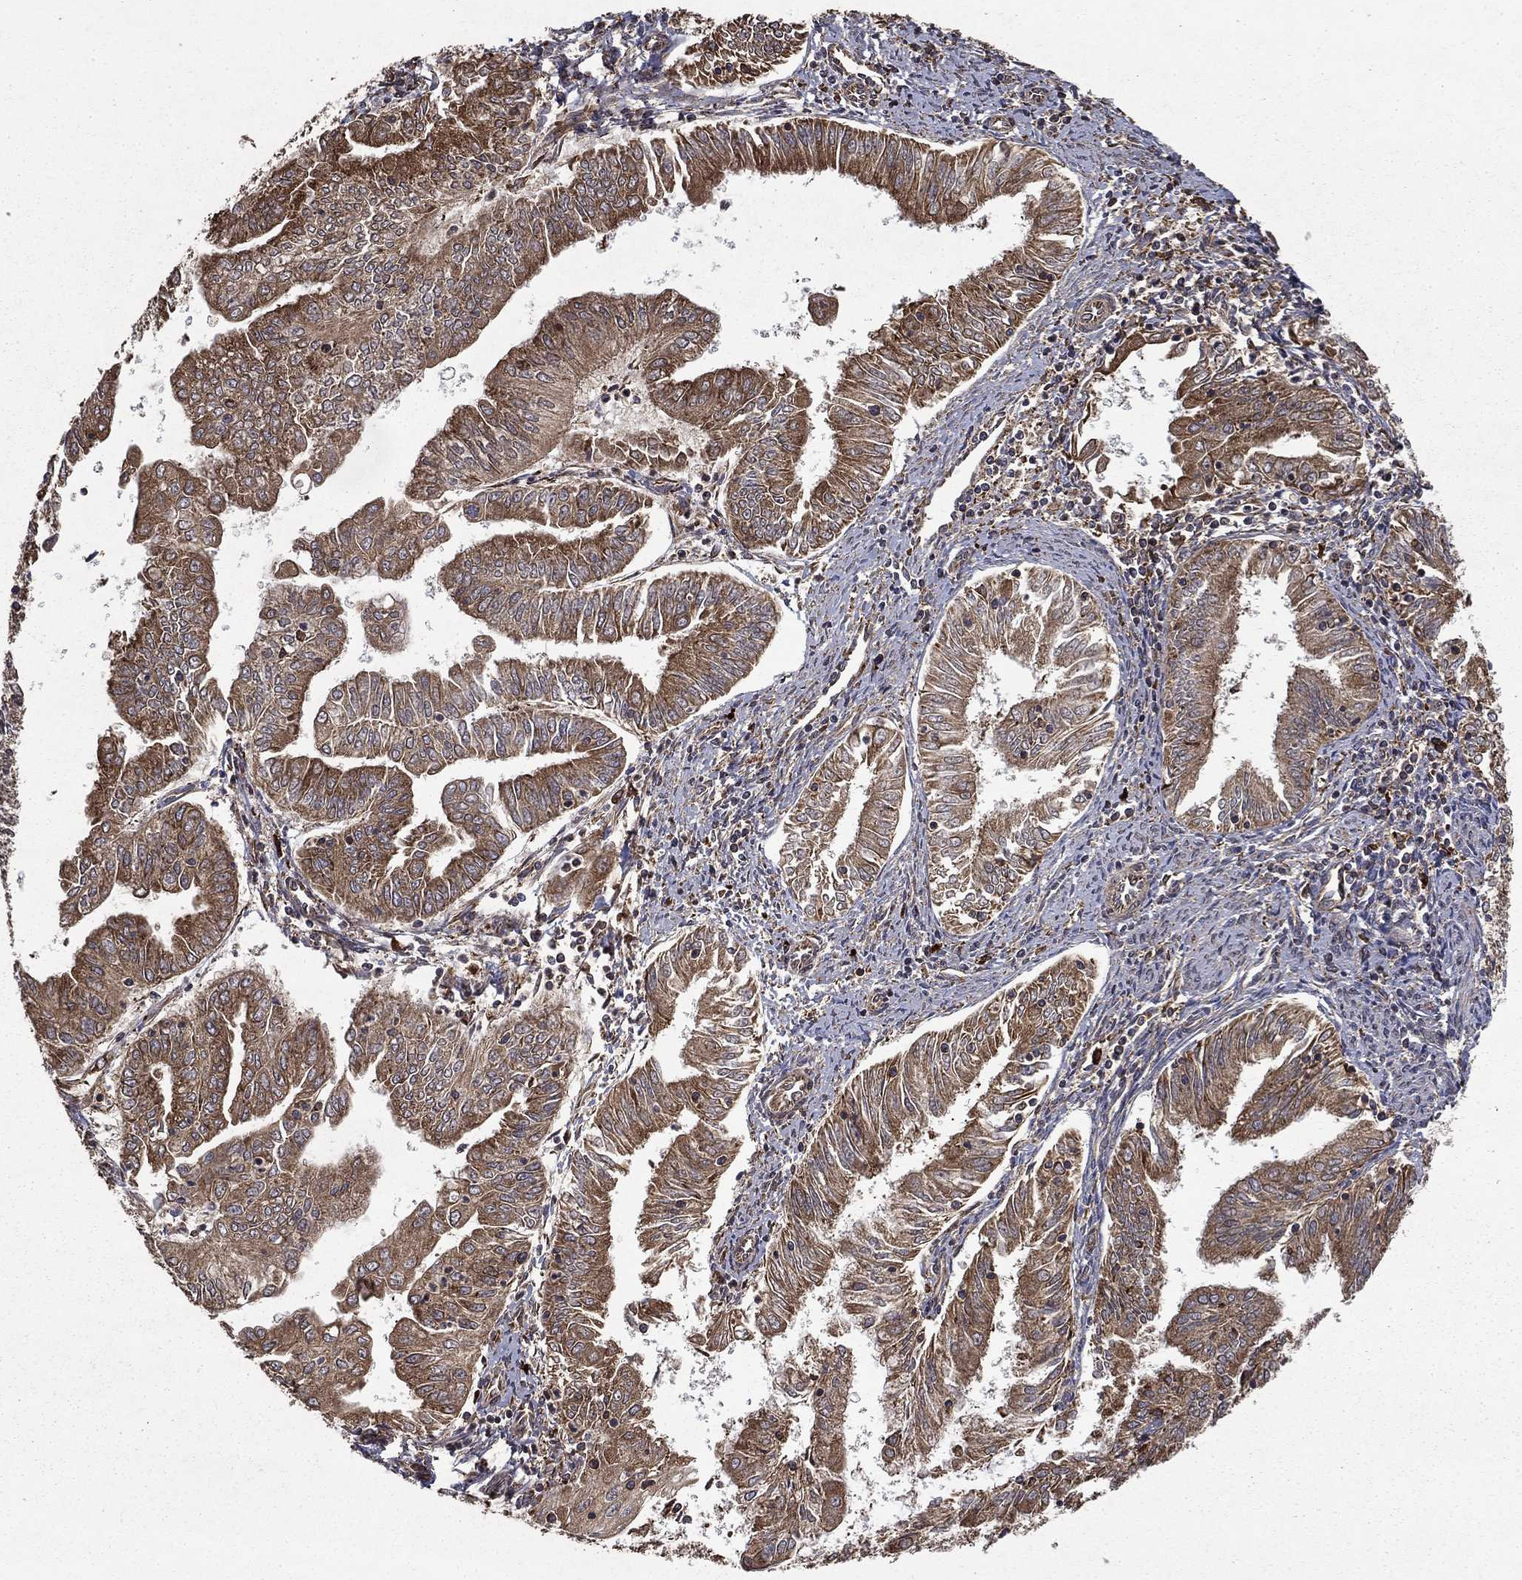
{"staining": {"intensity": "moderate", "quantity": ">75%", "location": "cytoplasmic/membranous"}, "tissue": "endometrial cancer", "cell_type": "Tumor cells", "image_type": "cancer", "snomed": [{"axis": "morphology", "description": "Adenocarcinoma, NOS"}, {"axis": "topography", "description": "Endometrium"}], "caption": "Immunohistochemical staining of endometrial cancer shows medium levels of moderate cytoplasmic/membranous protein staining in approximately >75% of tumor cells.", "gene": "BABAM2", "patient": {"sex": "female", "age": 56}}